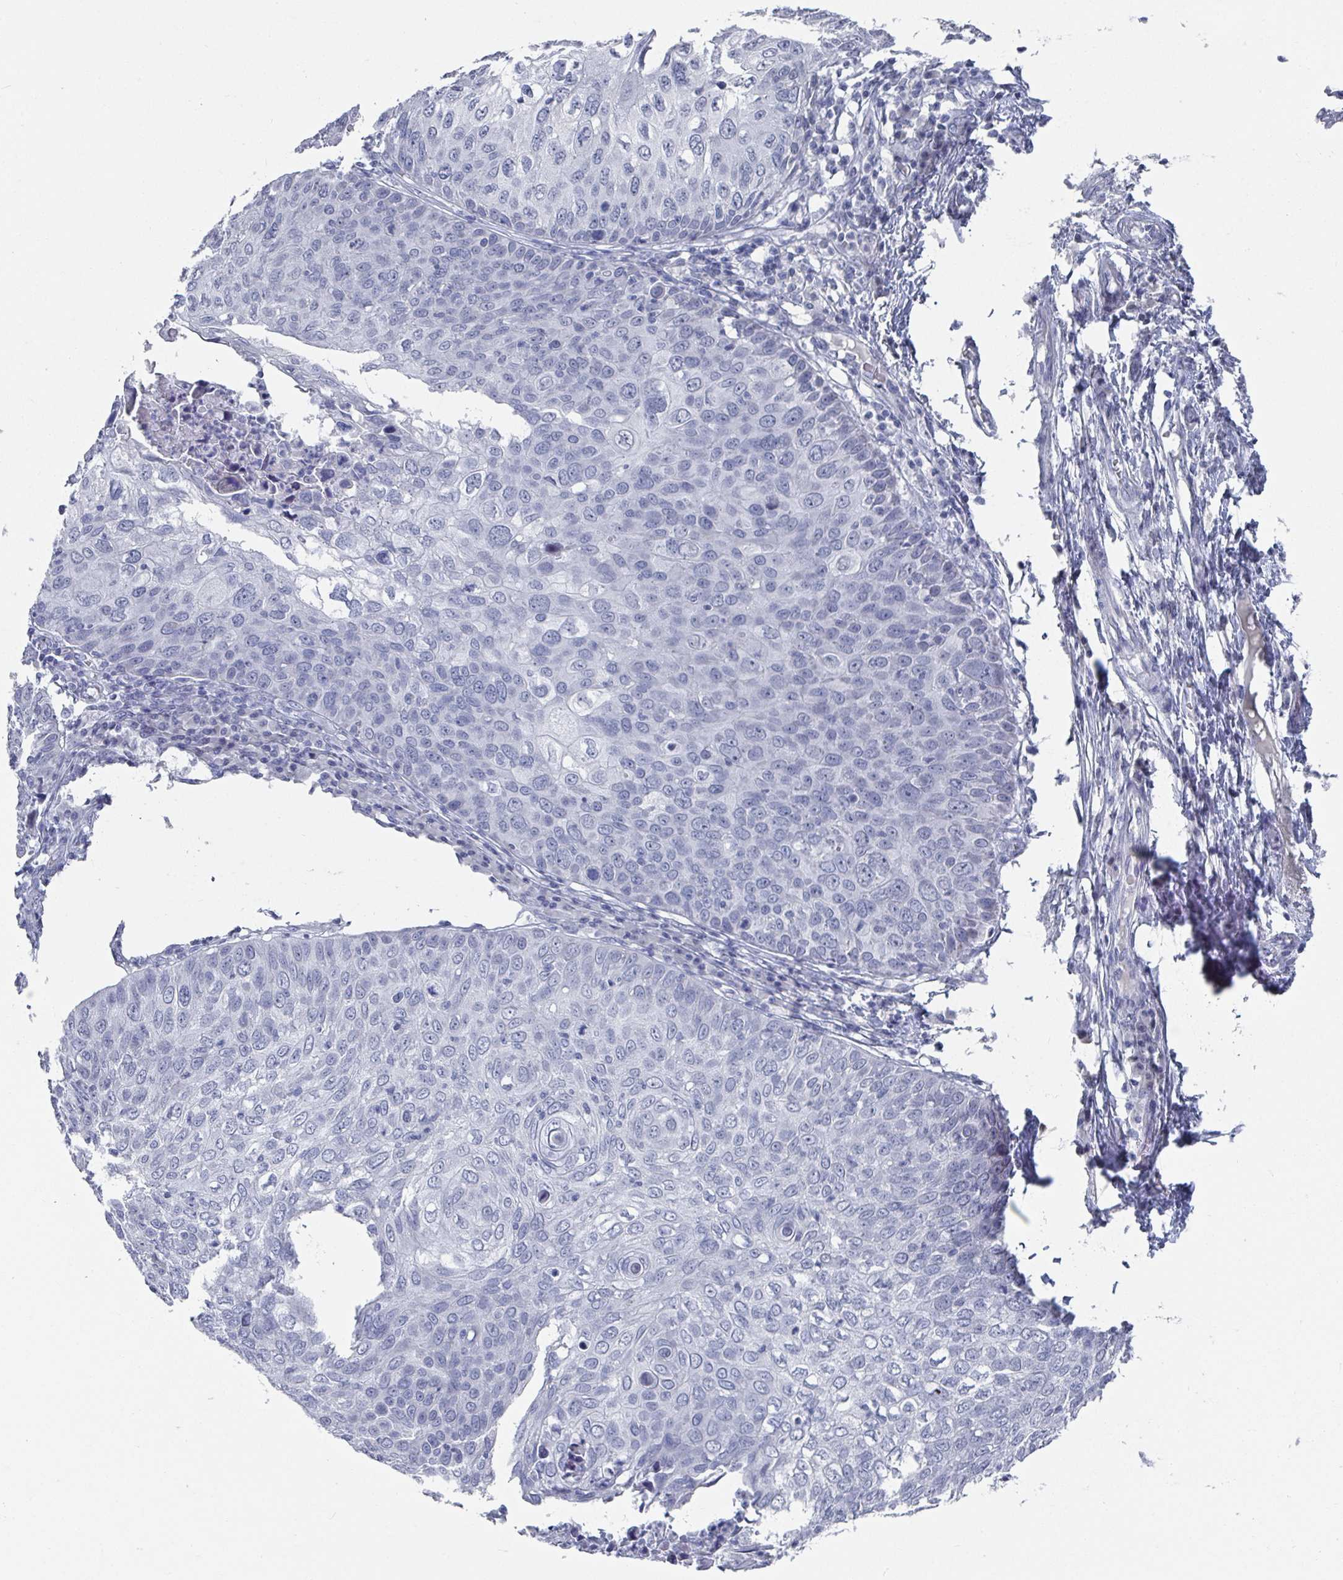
{"staining": {"intensity": "negative", "quantity": "none", "location": "none"}, "tissue": "skin cancer", "cell_type": "Tumor cells", "image_type": "cancer", "snomed": [{"axis": "morphology", "description": "Squamous cell carcinoma, NOS"}, {"axis": "topography", "description": "Skin"}], "caption": "Tumor cells are negative for protein expression in human skin squamous cell carcinoma.", "gene": "CAMKV", "patient": {"sex": "male", "age": 87}}